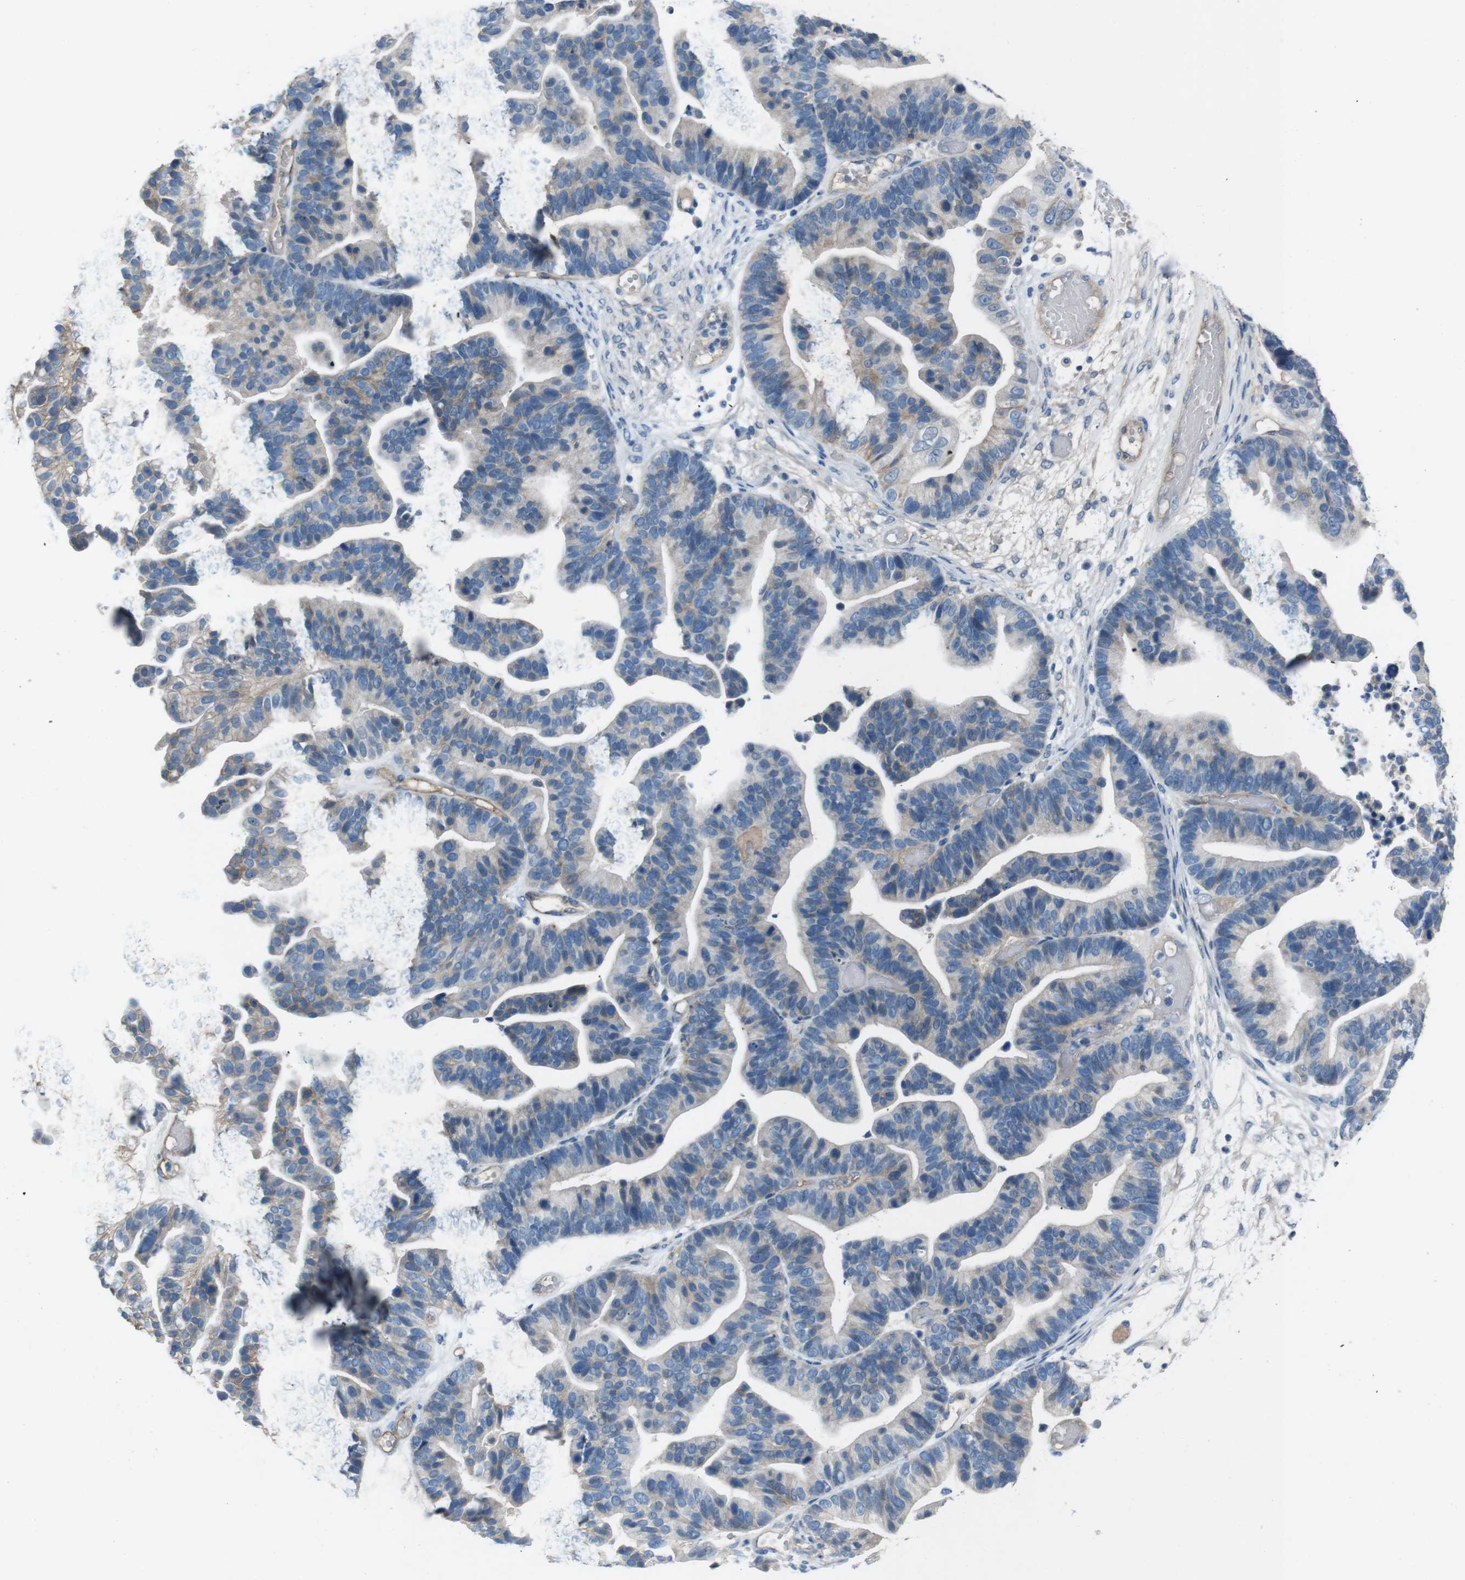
{"staining": {"intensity": "weak", "quantity": "<25%", "location": "cytoplasmic/membranous"}, "tissue": "ovarian cancer", "cell_type": "Tumor cells", "image_type": "cancer", "snomed": [{"axis": "morphology", "description": "Cystadenocarcinoma, serous, NOS"}, {"axis": "topography", "description": "Ovary"}], "caption": "DAB (3,3'-diaminobenzidine) immunohistochemical staining of human ovarian cancer (serous cystadenocarcinoma) exhibits no significant staining in tumor cells.", "gene": "PVR", "patient": {"sex": "female", "age": 56}}